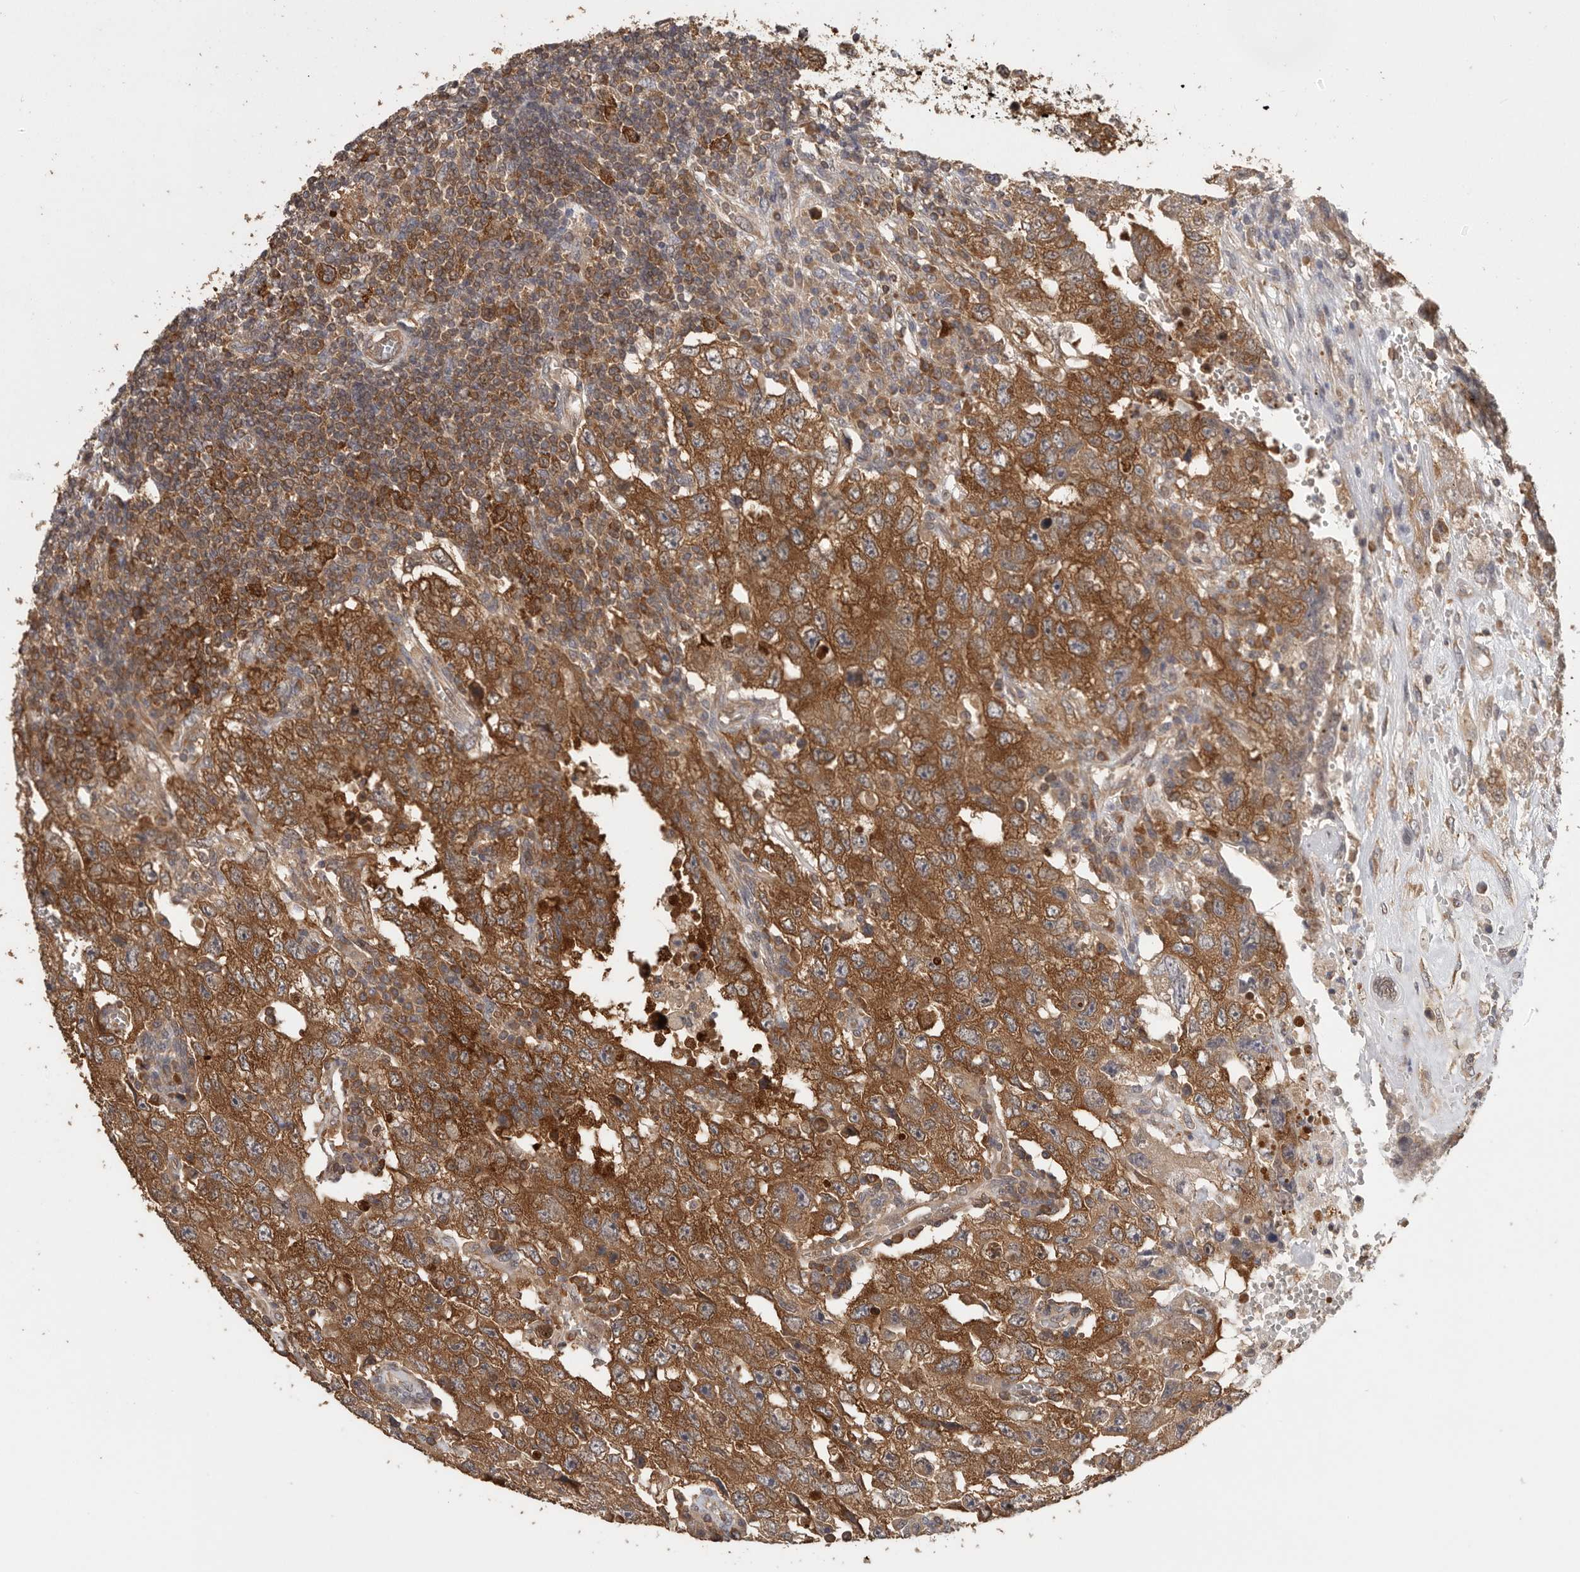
{"staining": {"intensity": "moderate", "quantity": ">75%", "location": "cytoplasmic/membranous"}, "tissue": "testis cancer", "cell_type": "Tumor cells", "image_type": "cancer", "snomed": [{"axis": "morphology", "description": "Carcinoma, Embryonal, NOS"}, {"axis": "topography", "description": "Testis"}], "caption": "DAB (3,3'-diaminobenzidine) immunohistochemical staining of embryonal carcinoma (testis) demonstrates moderate cytoplasmic/membranous protein positivity in approximately >75% of tumor cells.", "gene": "CCT8", "patient": {"sex": "male", "age": 26}}